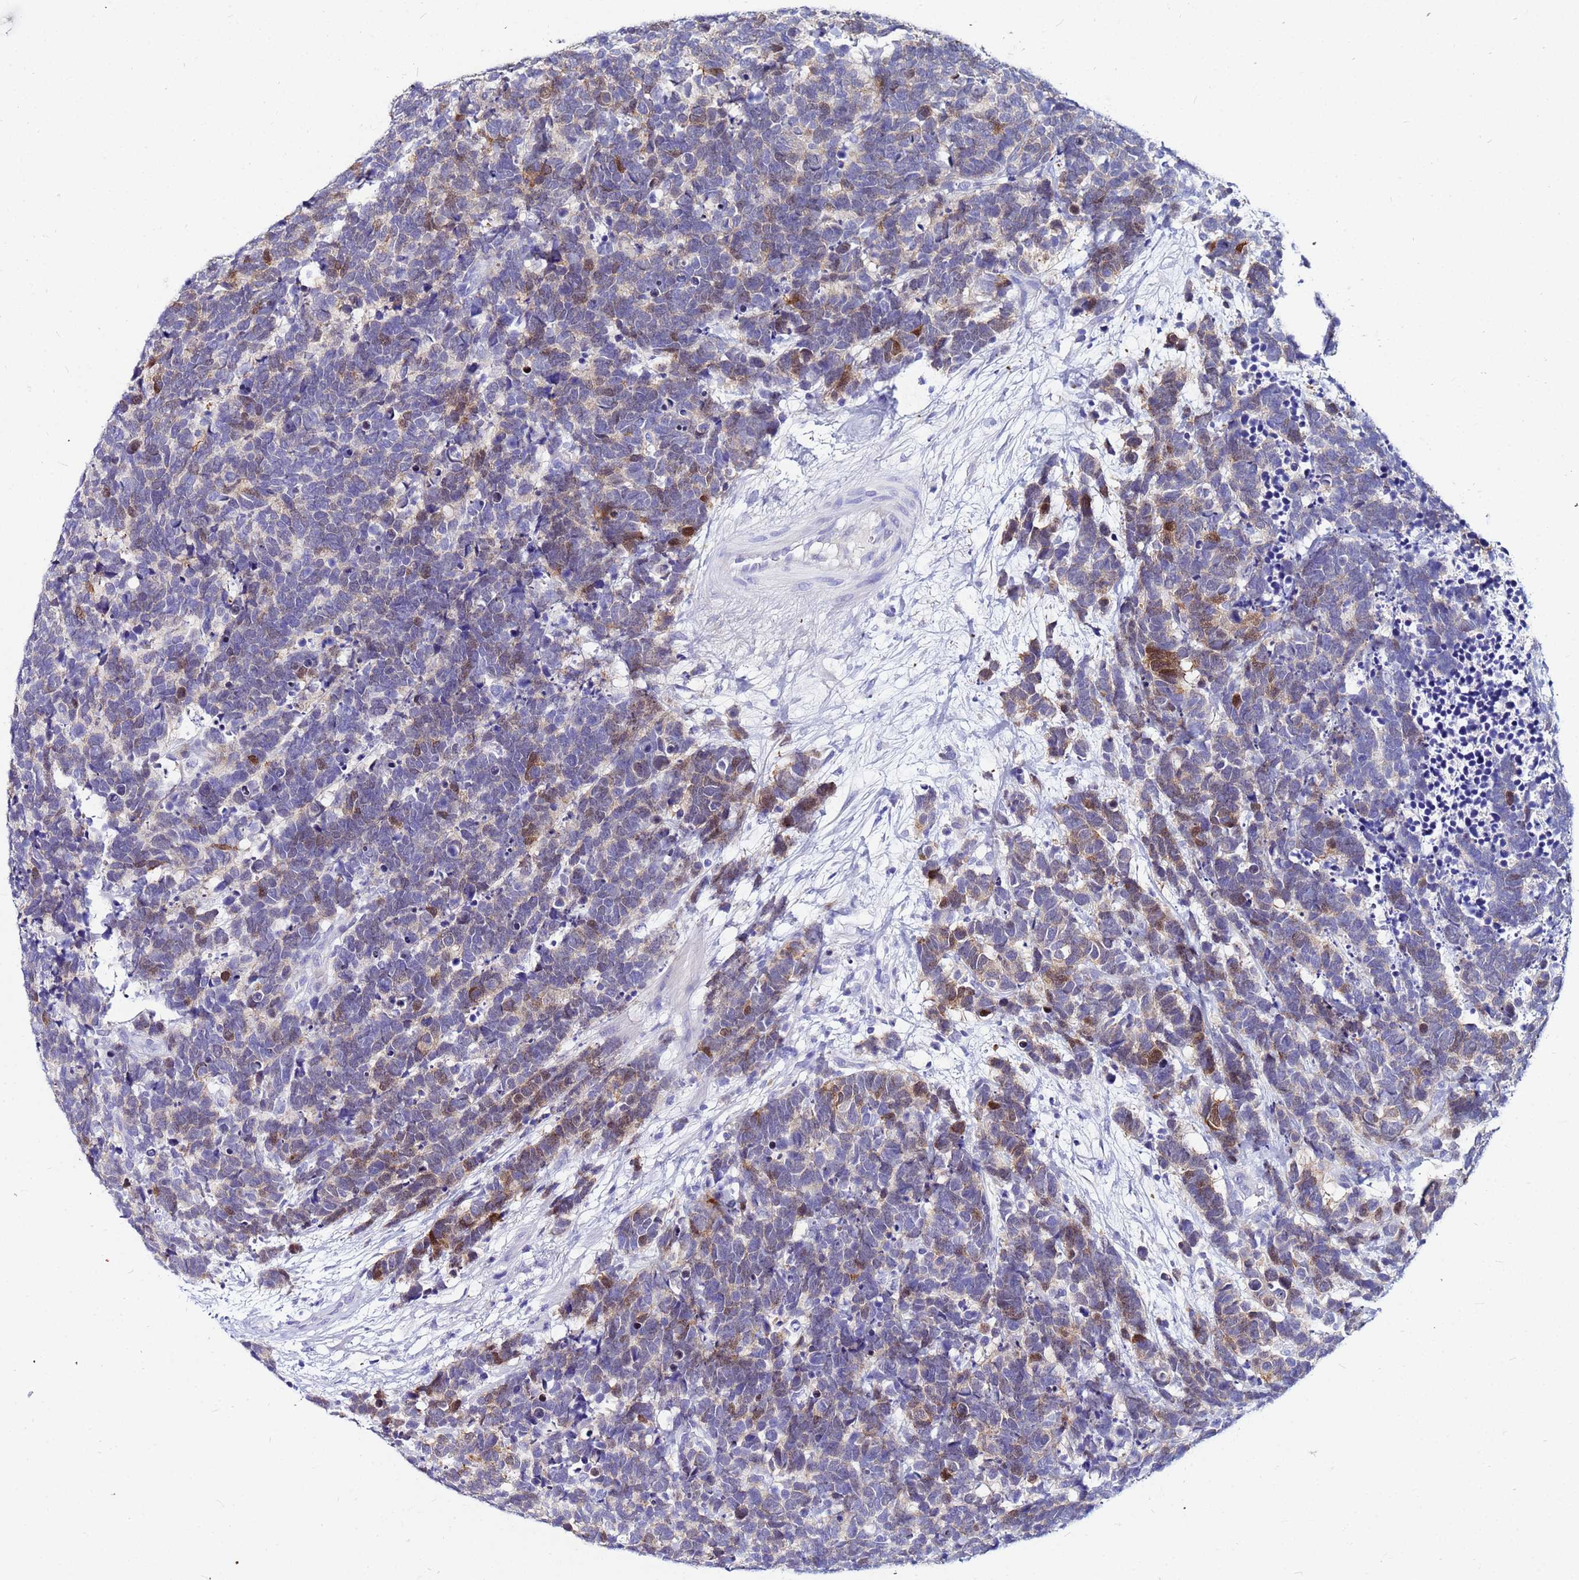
{"staining": {"intensity": "moderate", "quantity": "<25%", "location": "cytoplasmic/membranous"}, "tissue": "carcinoid", "cell_type": "Tumor cells", "image_type": "cancer", "snomed": [{"axis": "morphology", "description": "Carcinoma, NOS"}, {"axis": "morphology", "description": "Carcinoid, malignant, NOS"}, {"axis": "topography", "description": "Urinary bladder"}], "caption": "About <25% of tumor cells in carcinoid (malignant) display moderate cytoplasmic/membranous protein positivity as visualized by brown immunohistochemical staining.", "gene": "PPP1R14C", "patient": {"sex": "male", "age": 57}}